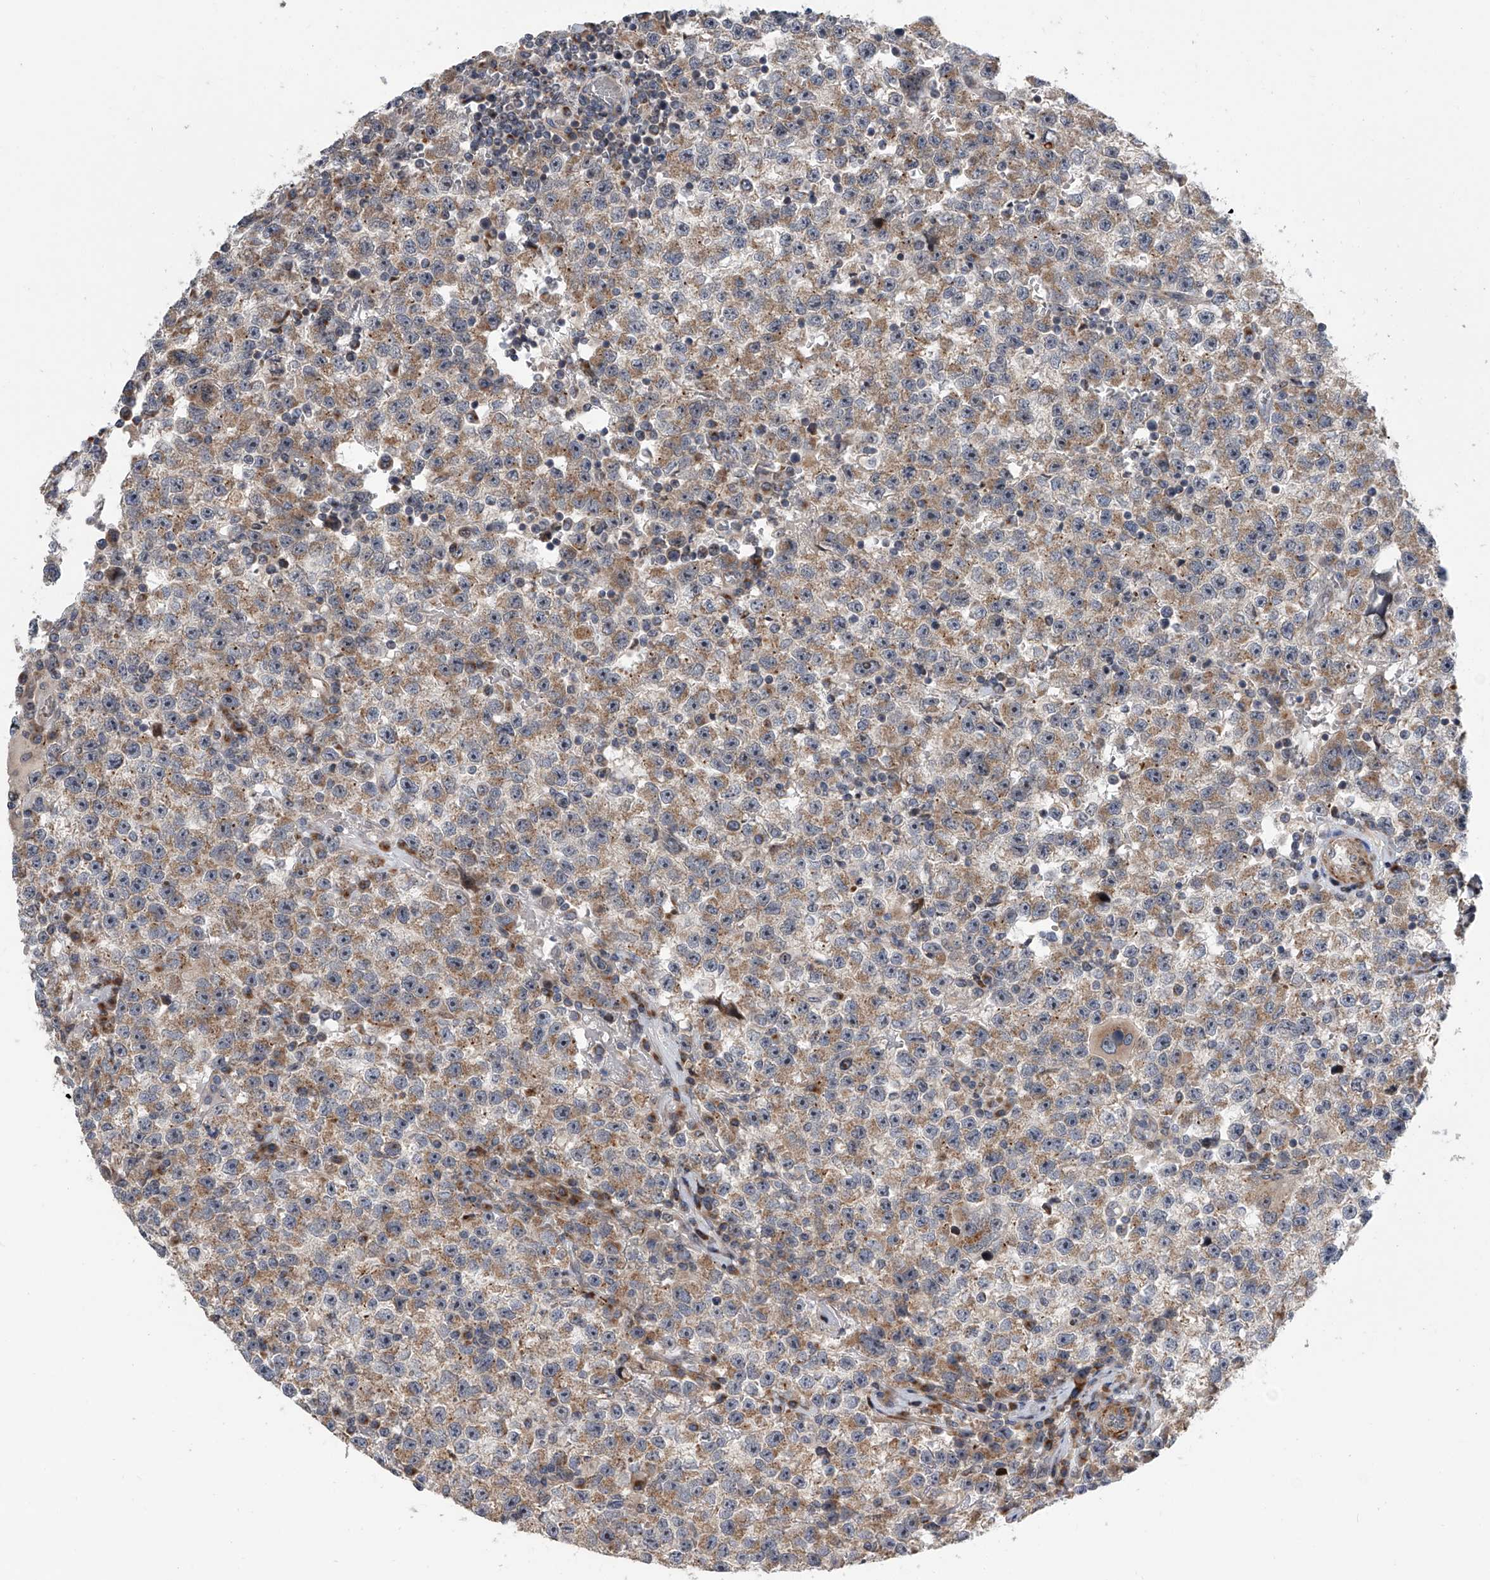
{"staining": {"intensity": "moderate", "quantity": ">75%", "location": "cytoplasmic/membranous"}, "tissue": "testis cancer", "cell_type": "Tumor cells", "image_type": "cancer", "snomed": [{"axis": "morphology", "description": "Seminoma, NOS"}, {"axis": "topography", "description": "Testis"}], "caption": "A photomicrograph showing moderate cytoplasmic/membranous positivity in about >75% of tumor cells in testis cancer (seminoma), as visualized by brown immunohistochemical staining.", "gene": "DLGAP2", "patient": {"sex": "male", "age": 22}}